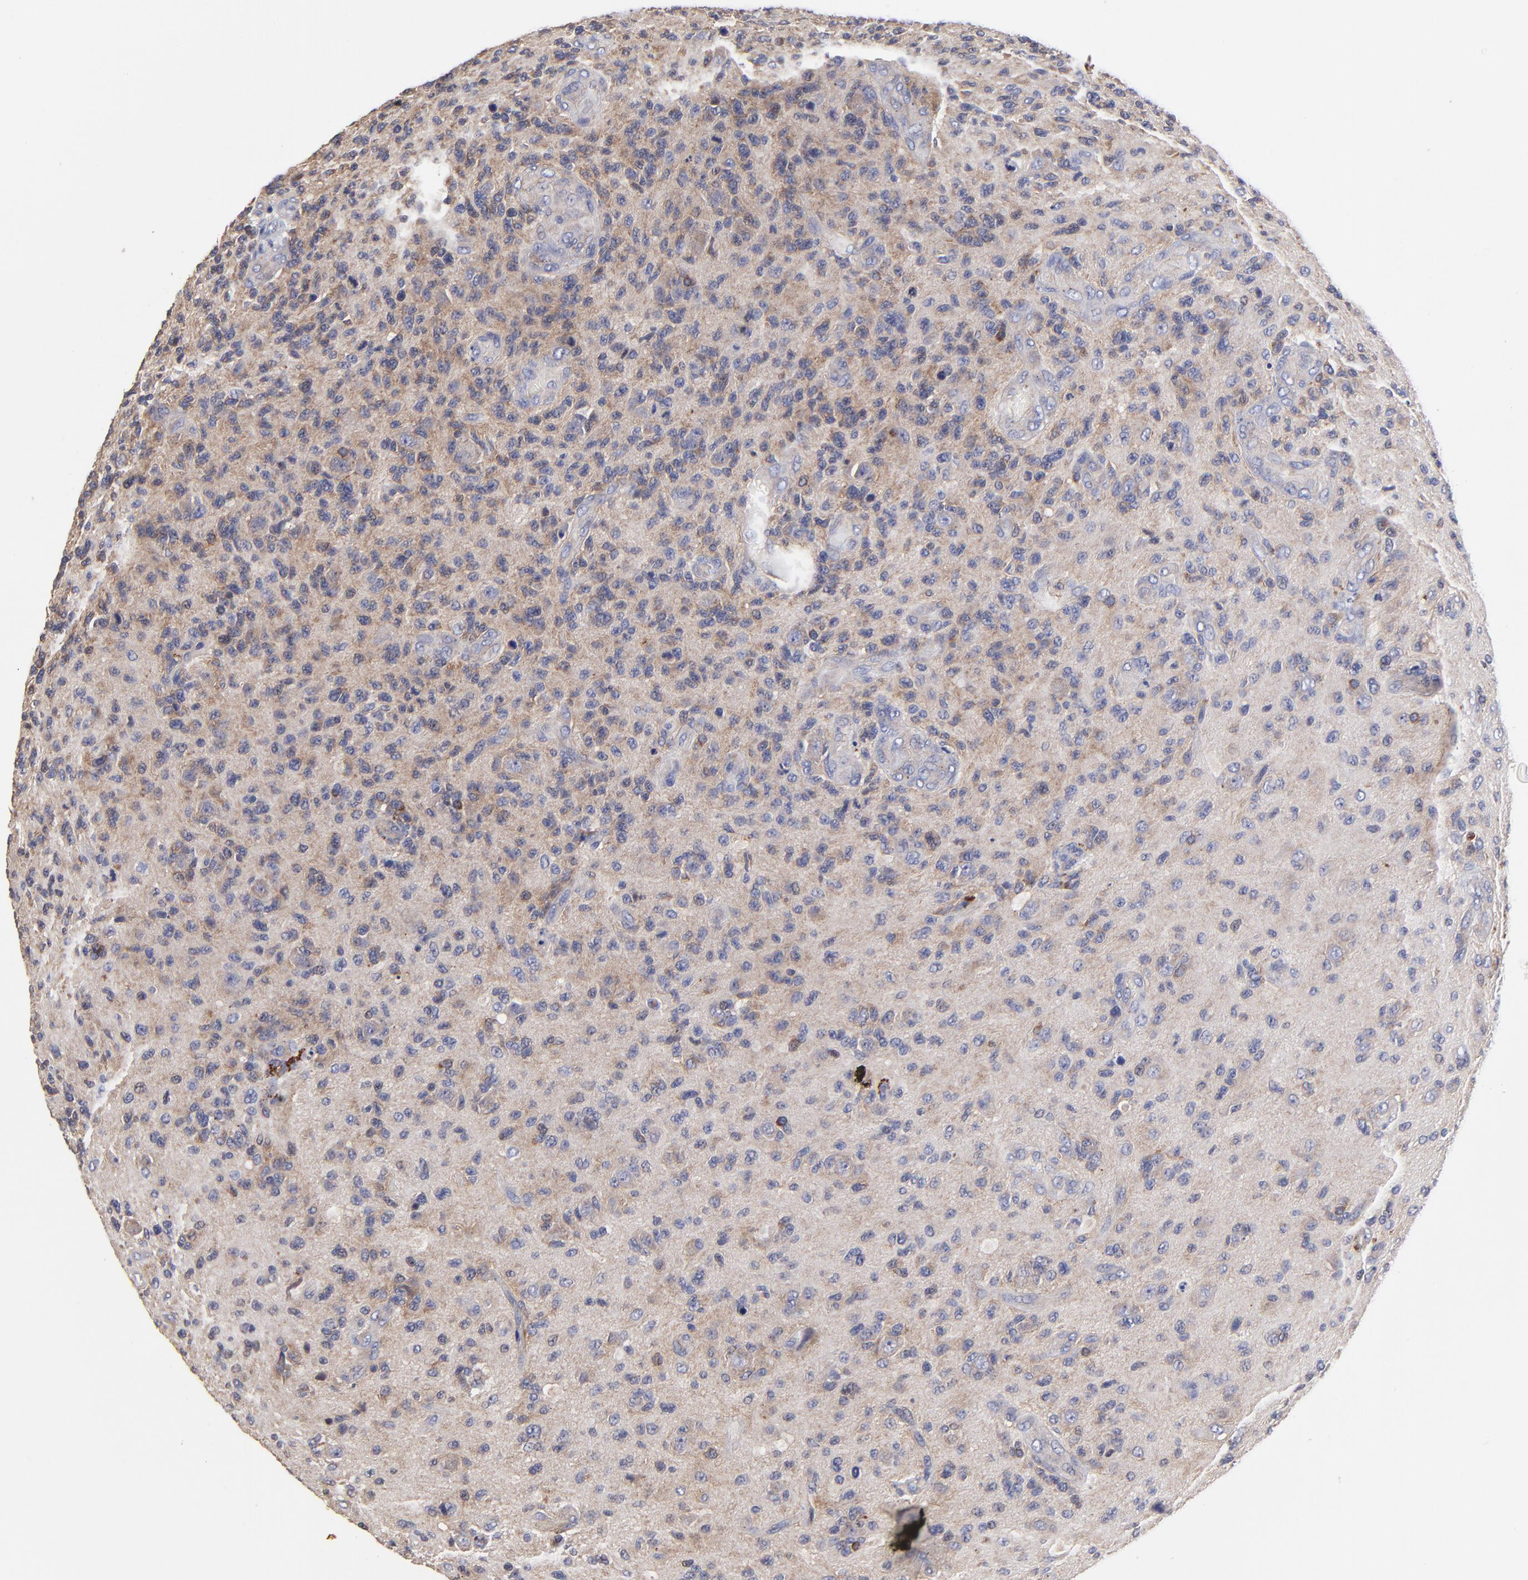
{"staining": {"intensity": "moderate", "quantity": "25%-75%", "location": "cytoplasmic/membranous"}, "tissue": "glioma", "cell_type": "Tumor cells", "image_type": "cancer", "snomed": [{"axis": "morphology", "description": "Glioma, malignant, High grade"}, {"axis": "topography", "description": "Brain"}], "caption": "This is an image of immunohistochemistry (IHC) staining of malignant glioma (high-grade), which shows moderate staining in the cytoplasmic/membranous of tumor cells.", "gene": "PDE4B", "patient": {"sex": "male", "age": 36}}